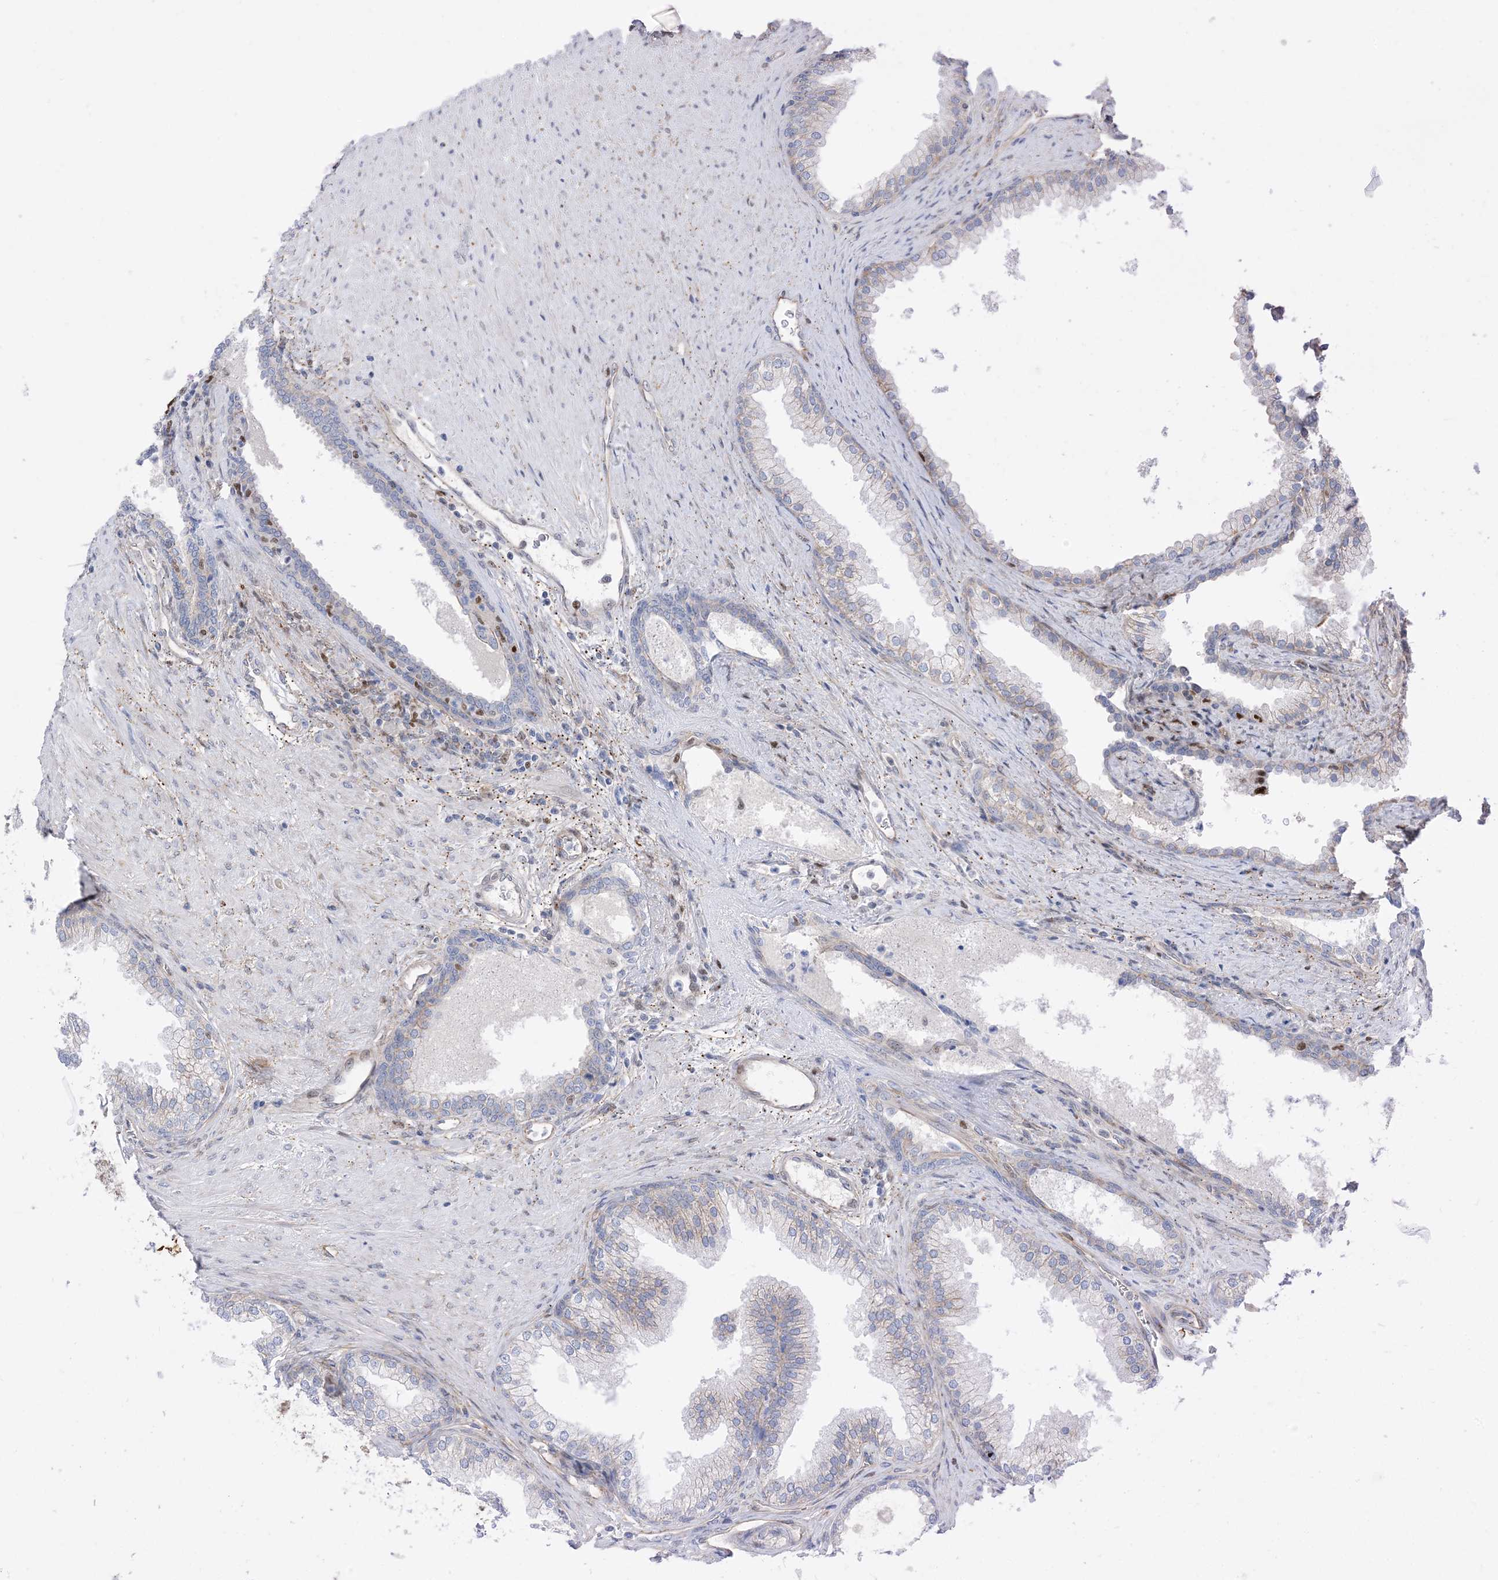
{"staining": {"intensity": "weak", "quantity": "<25%", "location": "cytoplasmic/membranous"}, "tissue": "prostate", "cell_type": "Glandular cells", "image_type": "normal", "snomed": [{"axis": "morphology", "description": "Normal tissue, NOS"}, {"axis": "topography", "description": "Prostate"}], "caption": "Prostate was stained to show a protein in brown. There is no significant expression in glandular cells. Brightfield microscopy of immunohistochemistry stained with DAB (brown) and hematoxylin (blue), captured at high magnification.", "gene": "MARS2", "patient": {"sex": "male", "age": 76}}